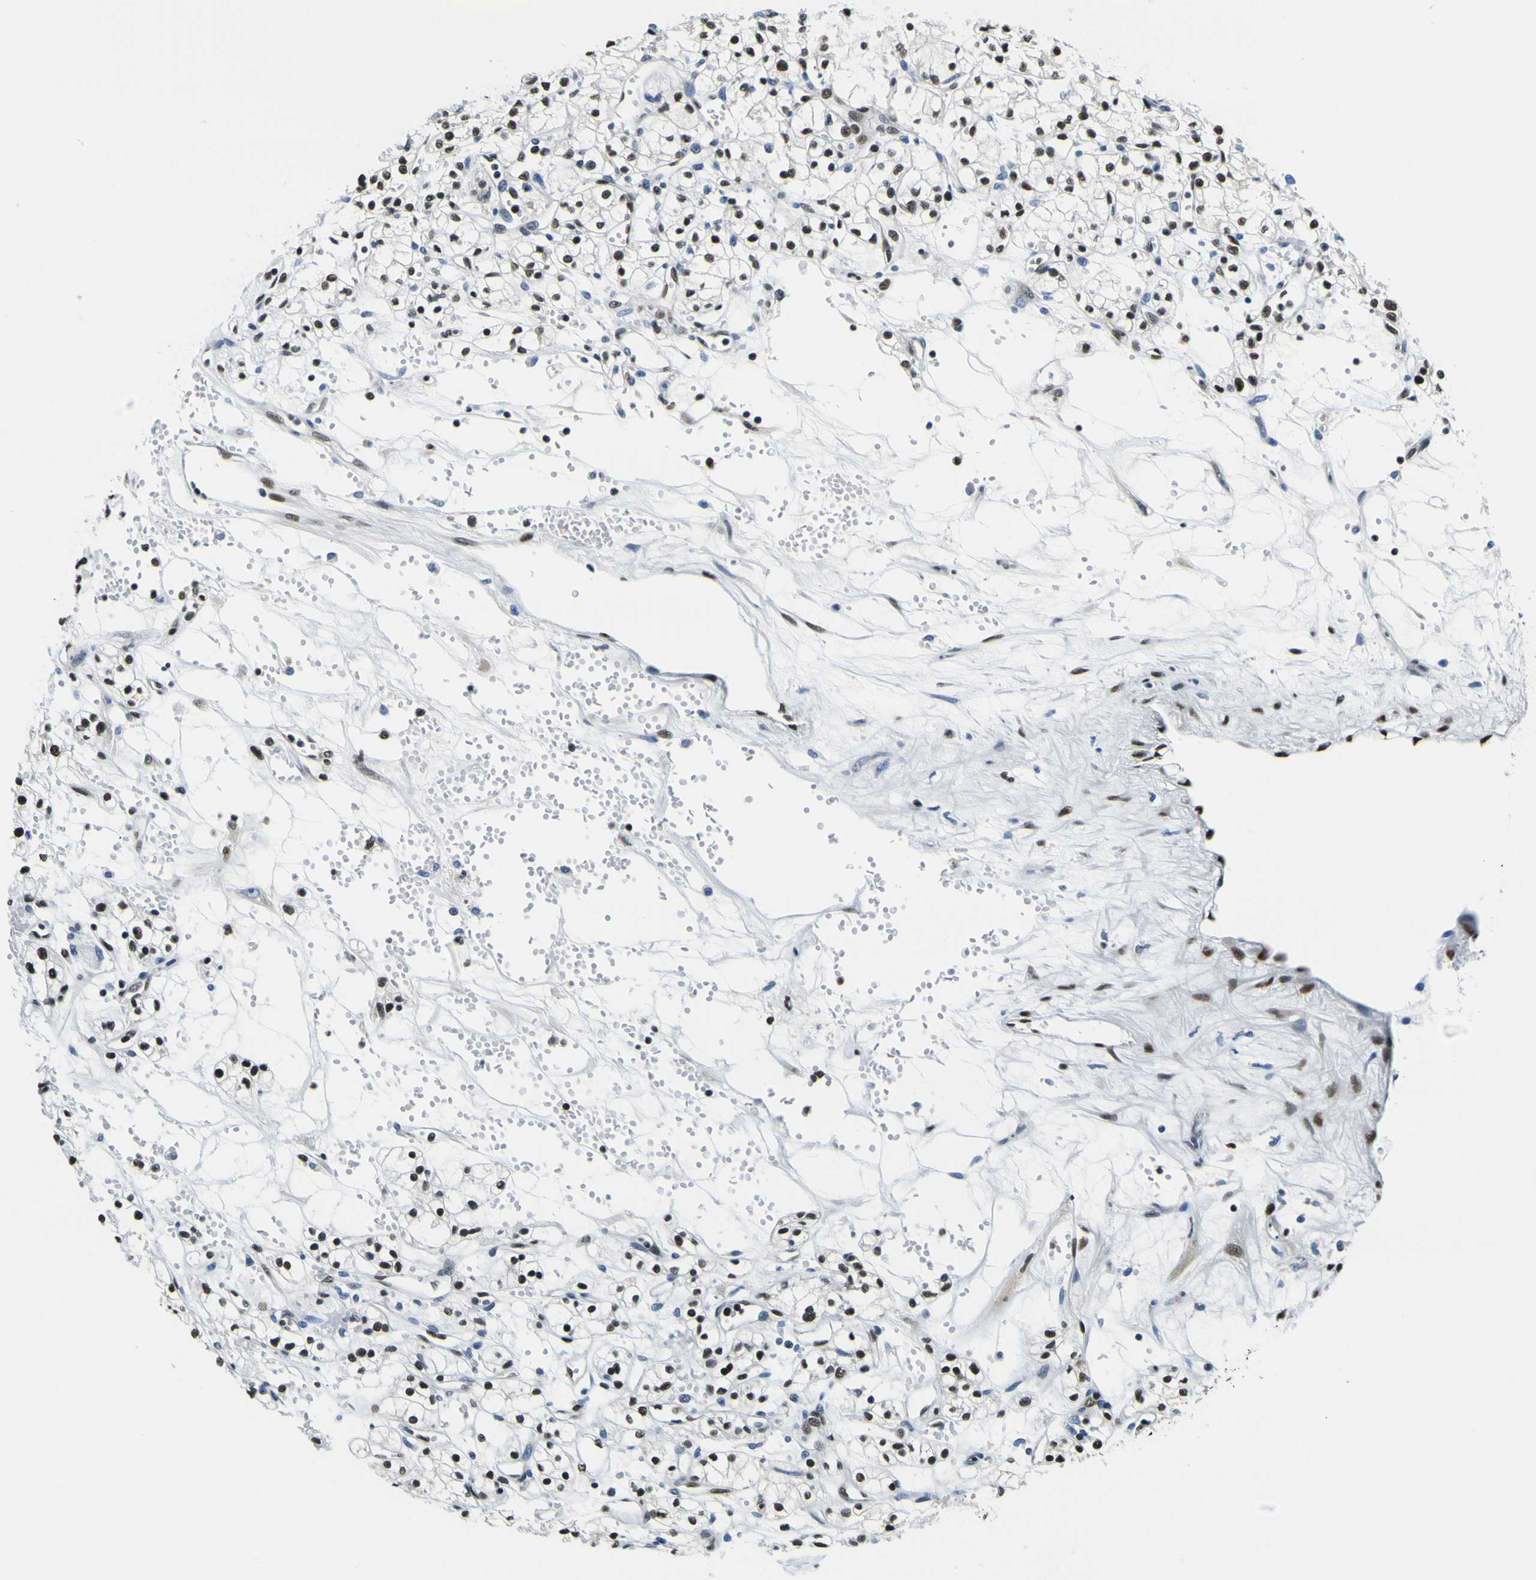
{"staining": {"intensity": "strong", "quantity": ">75%", "location": "nuclear"}, "tissue": "renal cancer", "cell_type": "Tumor cells", "image_type": "cancer", "snomed": [{"axis": "morphology", "description": "Normal tissue, NOS"}, {"axis": "morphology", "description": "Adenocarcinoma, NOS"}, {"axis": "topography", "description": "Kidney"}], "caption": "This histopathology image shows IHC staining of human renal cancer, with high strong nuclear staining in about >75% of tumor cells.", "gene": "SP1", "patient": {"sex": "male", "age": 59}}